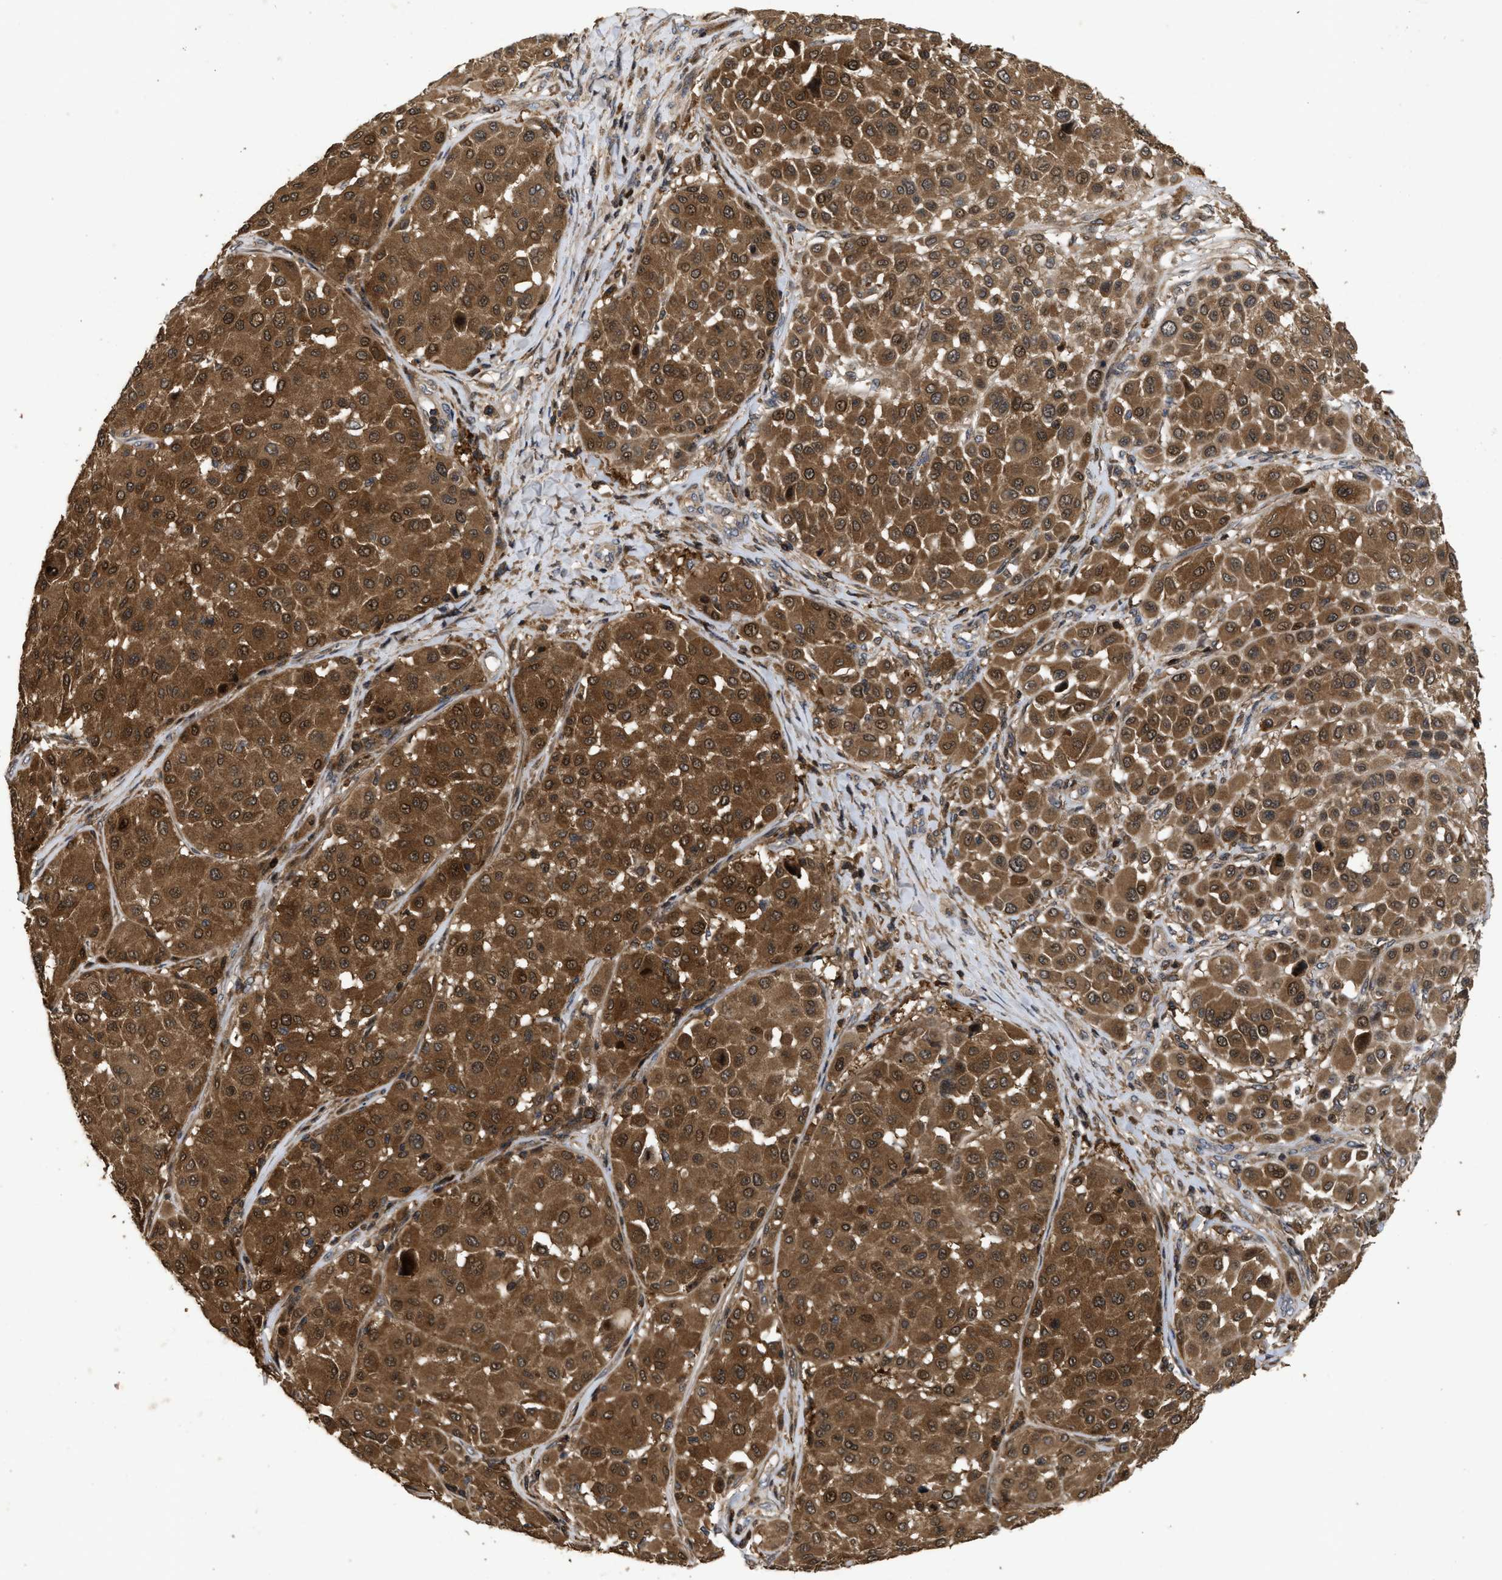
{"staining": {"intensity": "strong", "quantity": ">75%", "location": "cytoplasmic/membranous,nuclear"}, "tissue": "melanoma", "cell_type": "Tumor cells", "image_type": "cancer", "snomed": [{"axis": "morphology", "description": "Malignant melanoma, Metastatic site"}, {"axis": "topography", "description": "Soft tissue"}], "caption": "This is a micrograph of immunohistochemistry (IHC) staining of malignant melanoma (metastatic site), which shows strong expression in the cytoplasmic/membranous and nuclear of tumor cells.", "gene": "CBR3", "patient": {"sex": "male", "age": 41}}